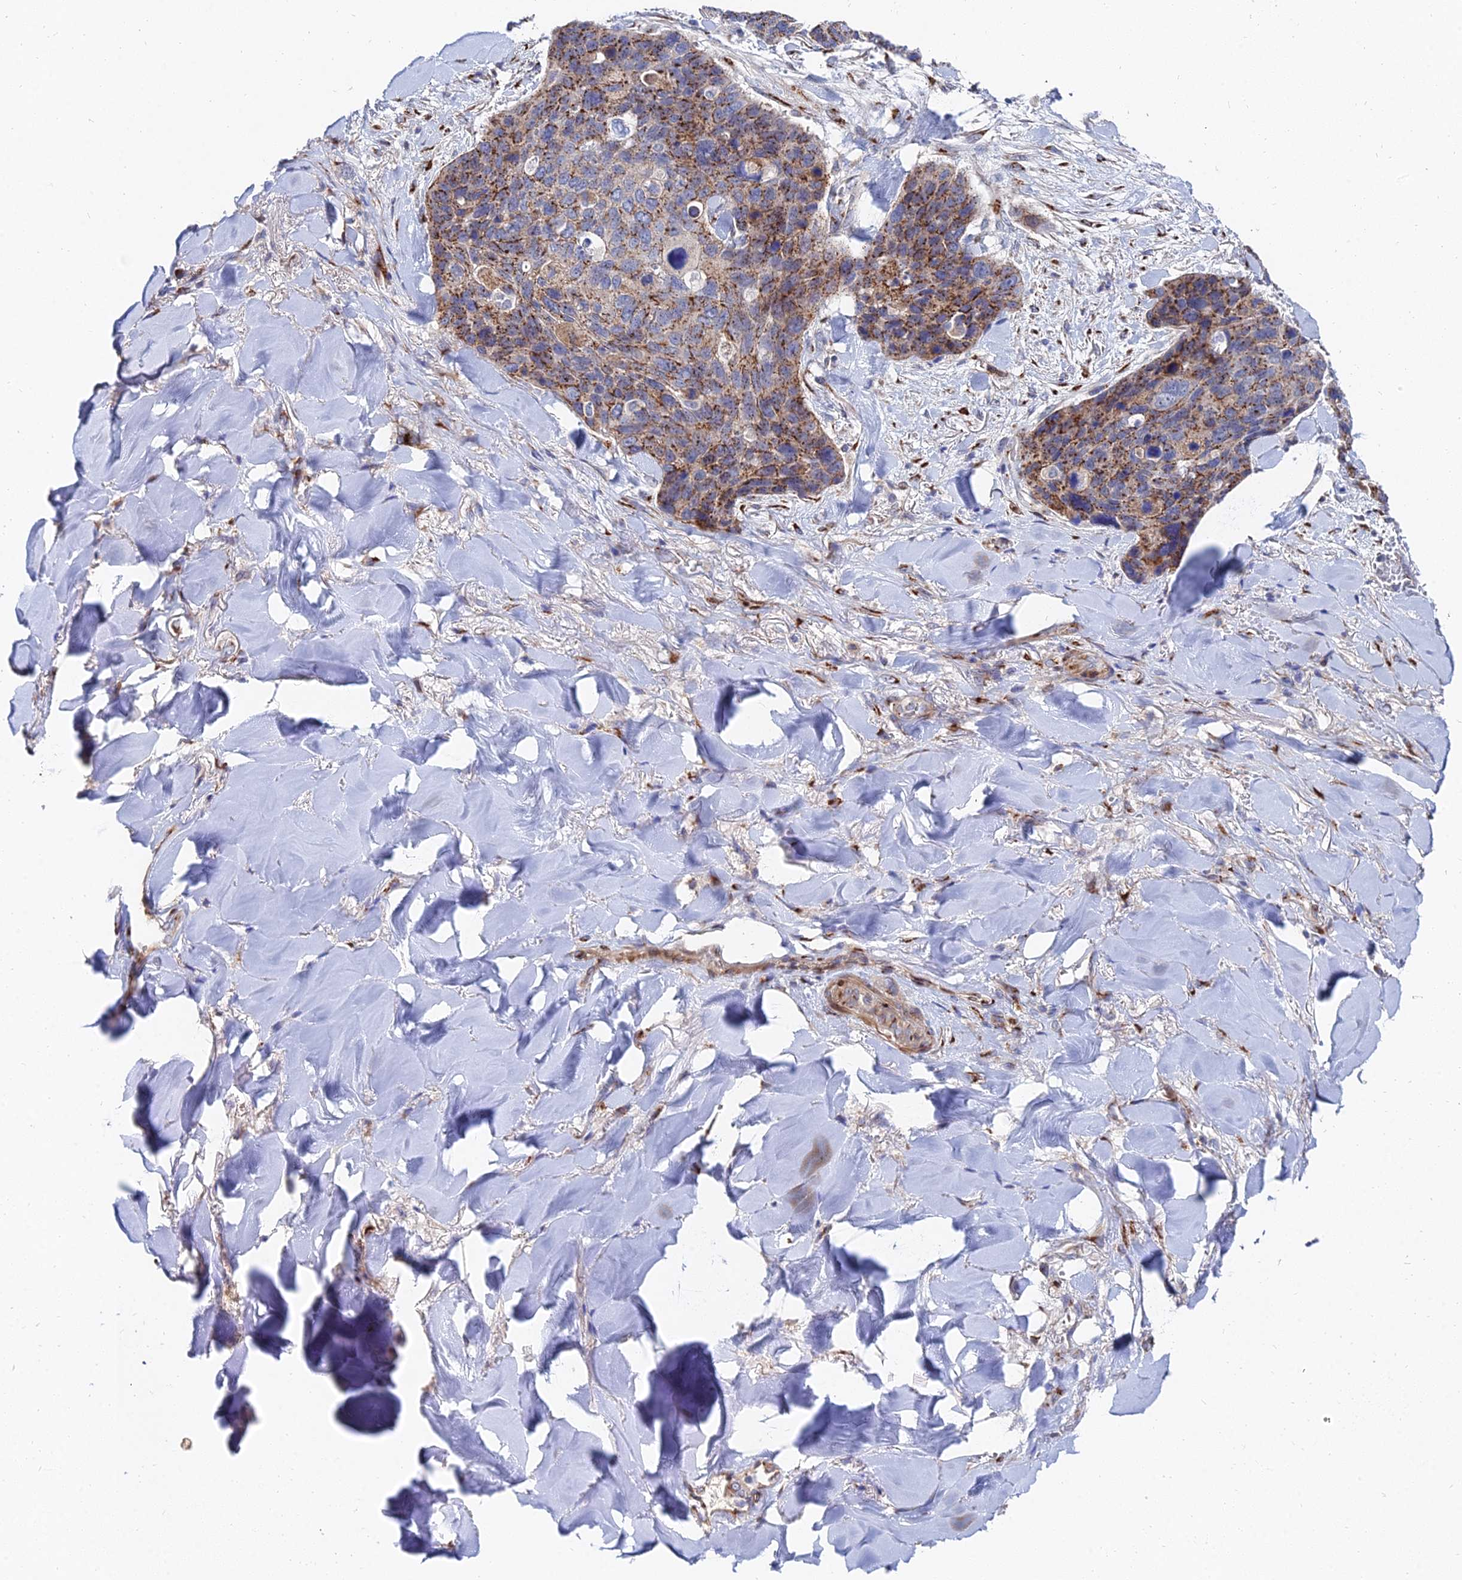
{"staining": {"intensity": "moderate", "quantity": "25%-75%", "location": "cytoplasmic/membranous"}, "tissue": "skin cancer", "cell_type": "Tumor cells", "image_type": "cancer", "snomed": [{"axis": "morphology", "description": "Basal cell carcinoma"}, {"axis": "topography", "description": "Skin"}], "caption": "Moderate cytoplasmic/membranous staining for a protein is identified in approximately 25%-75% of tumor cells of skin cancer using IHC.", "gene": "BORCS8", "patient": {"sex": "female", "age": 74}}